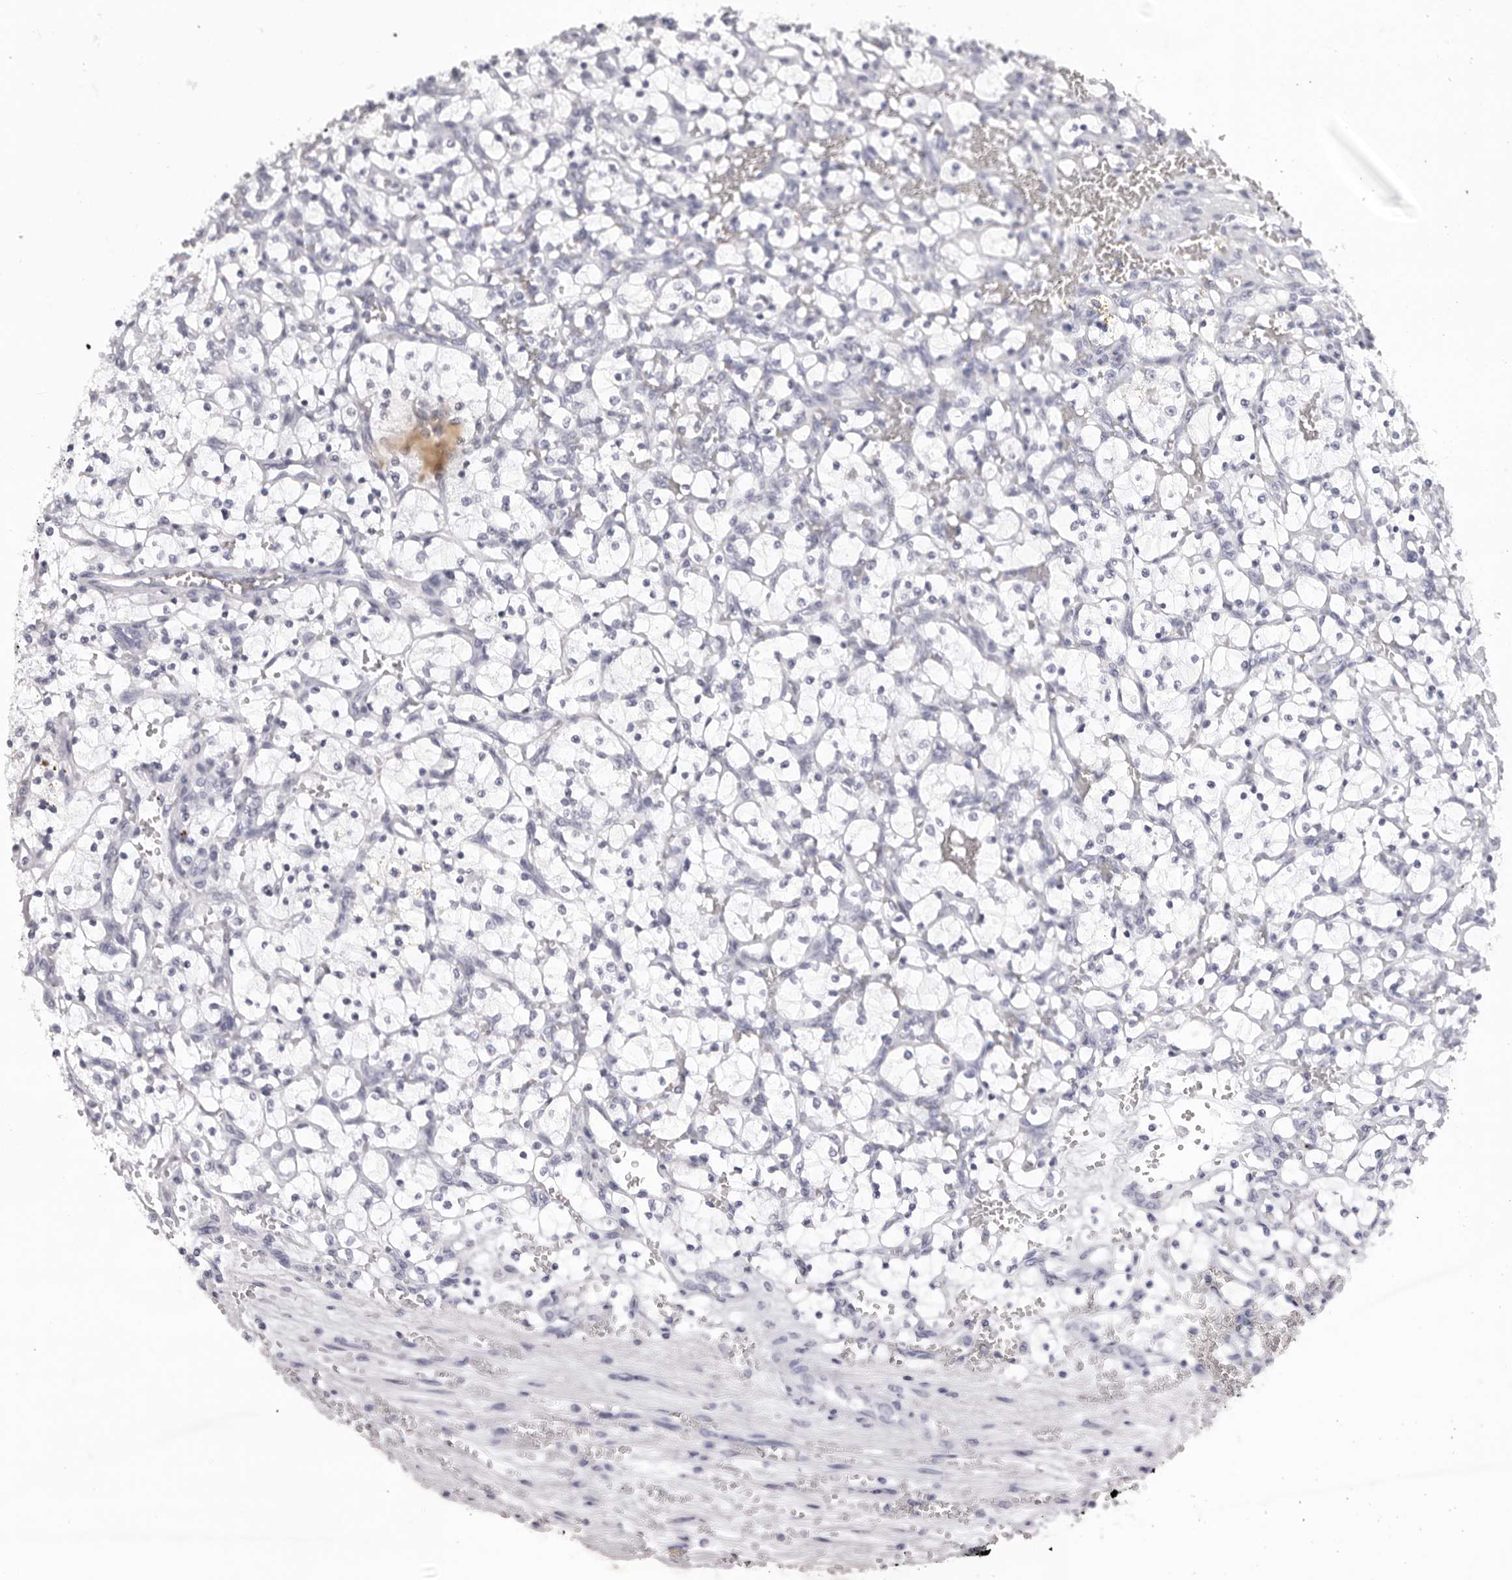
{"staining": {"intensity": "negative", "quantity": "none", "location": "none"}, "tissue": "renal cancer", "cell_type": "Tumor cells", "image_type": "cancer", "snomed": [{"axis": "morphology", "description": "Adenocarcinoma, NOS"}, {"axis": "topography", "description": "Kidney"}], "caption": "DAB immunohistochemical staining of human renal cancer displays no significant positivity in tumor cells.", "gene": "CST1", "patient": {"sex": "female", "age": 69}}